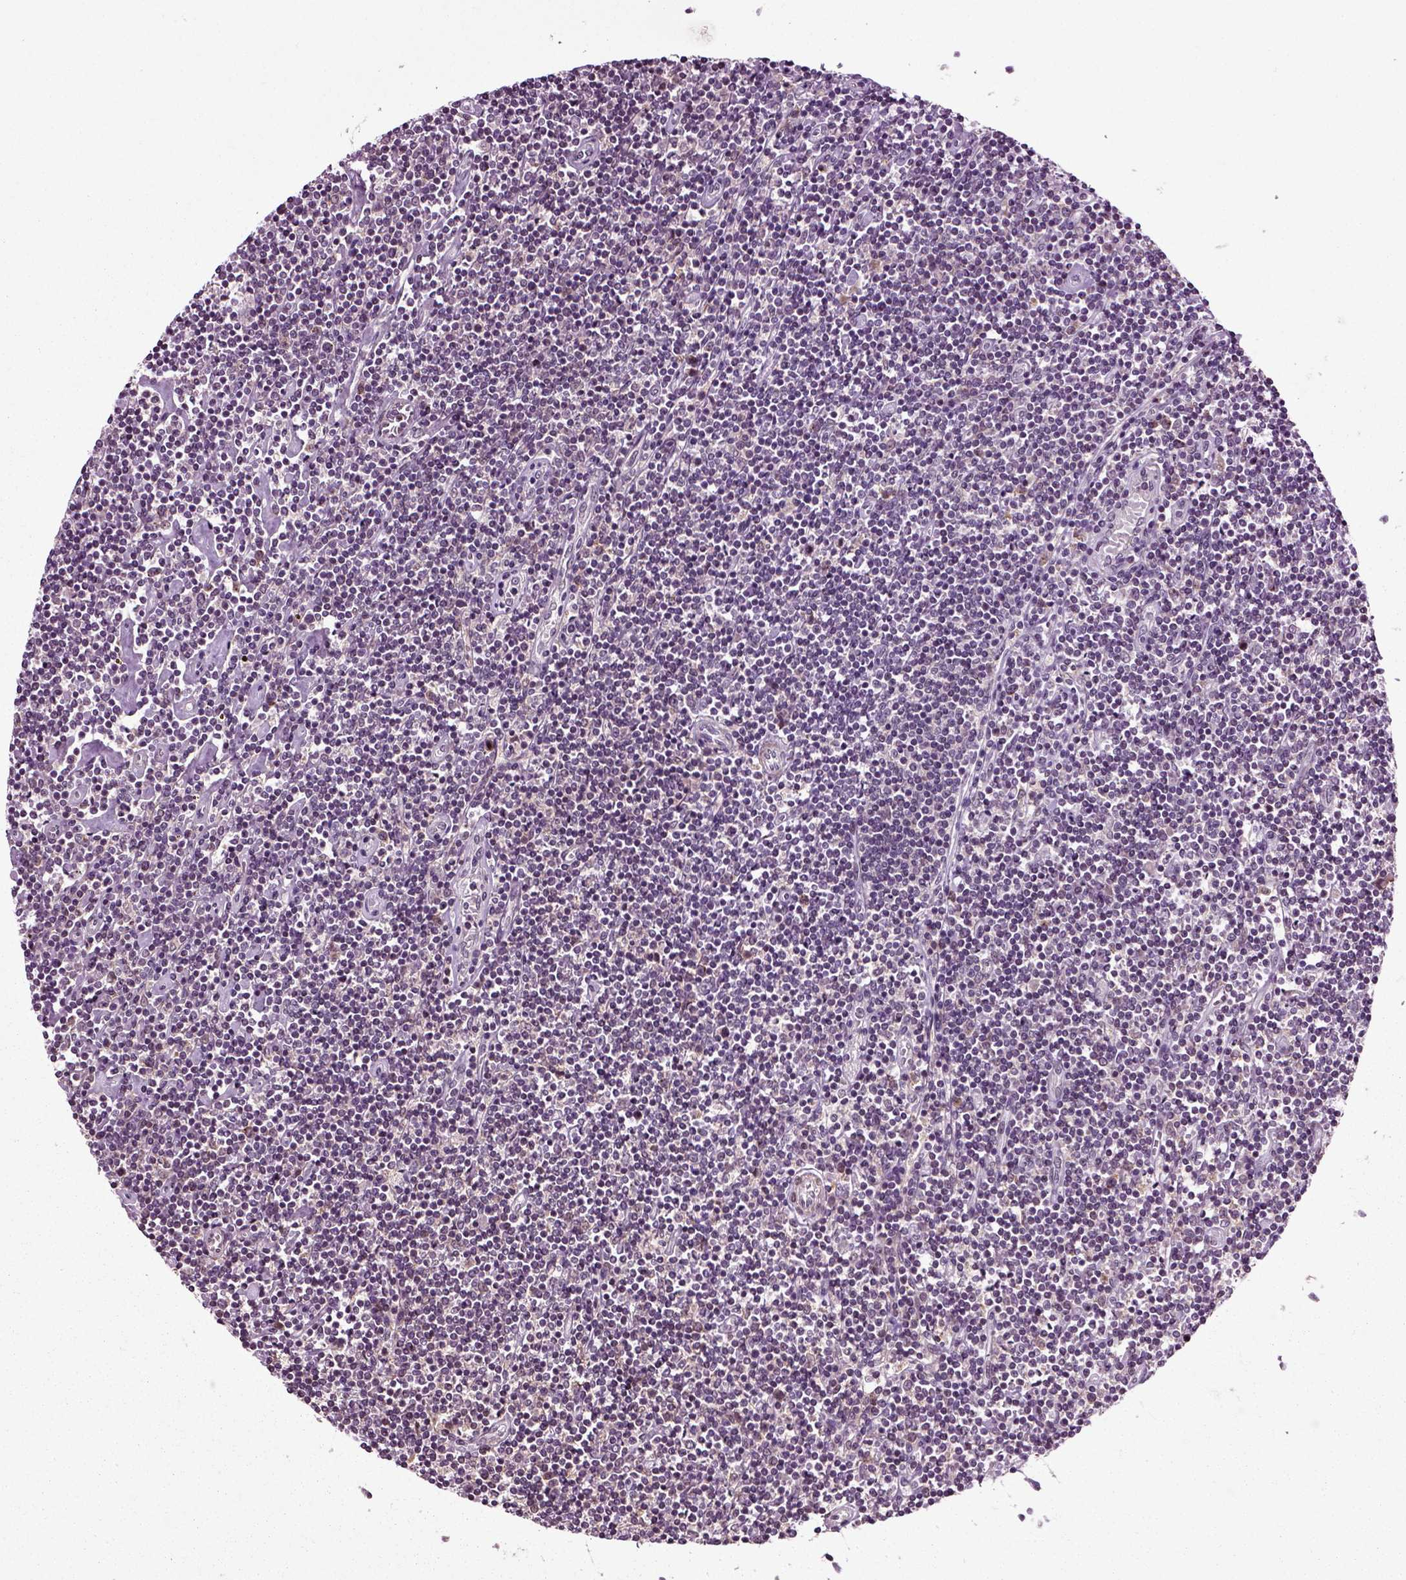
{"staining": {"intensity": "negative", "quantity": "none", "location": "none"}, "tissue": "lymphoma", "cell_type": "Tumor cells", "image_type": "cancer", "snomed": [{"axis": "morphology", "description": "Hodgkin's disease, NOS"}, {"axis": "topography", "description": "Lymph node"}], "caption": "Tumor cells are negative for protein expression in human lymphoma.", "gene": "KNSTRN", "patient": {"sex": "male", "age": 40}}